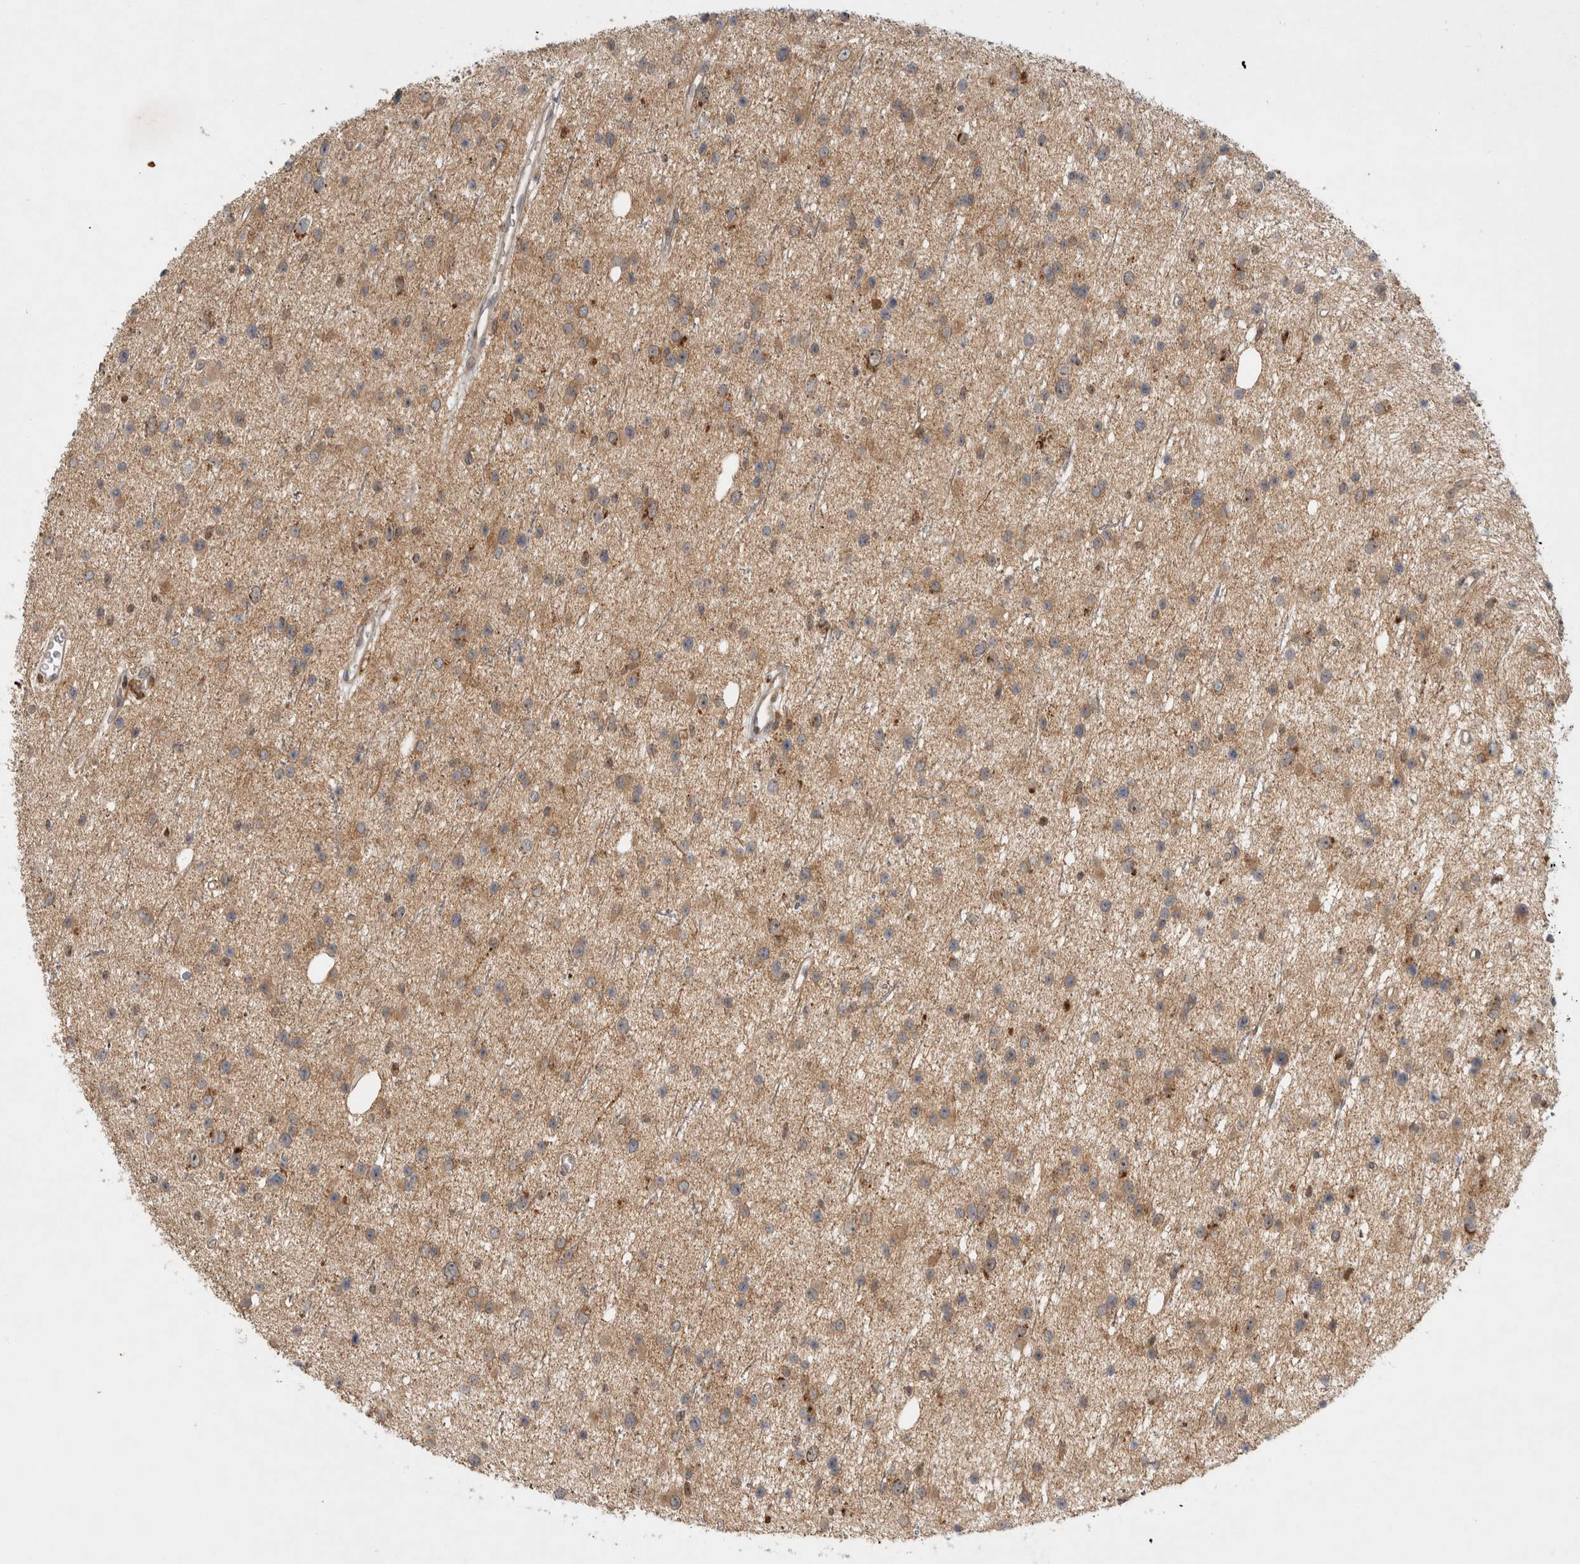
{"staining": {"intensity": "weak", "quantity": ">75%", "location": "cytoplasmic/membranous"}, "tissue": "glioma", "cell_type": "Tumor cells", "image_type": "cancer", "snomed": [{"axis": "morphology", "description": "Glioma, malignant, Low grade"}, {"axis": "topography", "description": "Cerebral cortex"}], "caption": "Immunohistochemistry of malignant glioma (low-grade) displays low levels of weak cytoplasmic/membranous staining in approximately >75% of tumor cells. (brown staining indicates protein expression, while blue staining denotes nuclei).", "gene": "INSRR", "patient": {"sex": "female", "age": 39}}